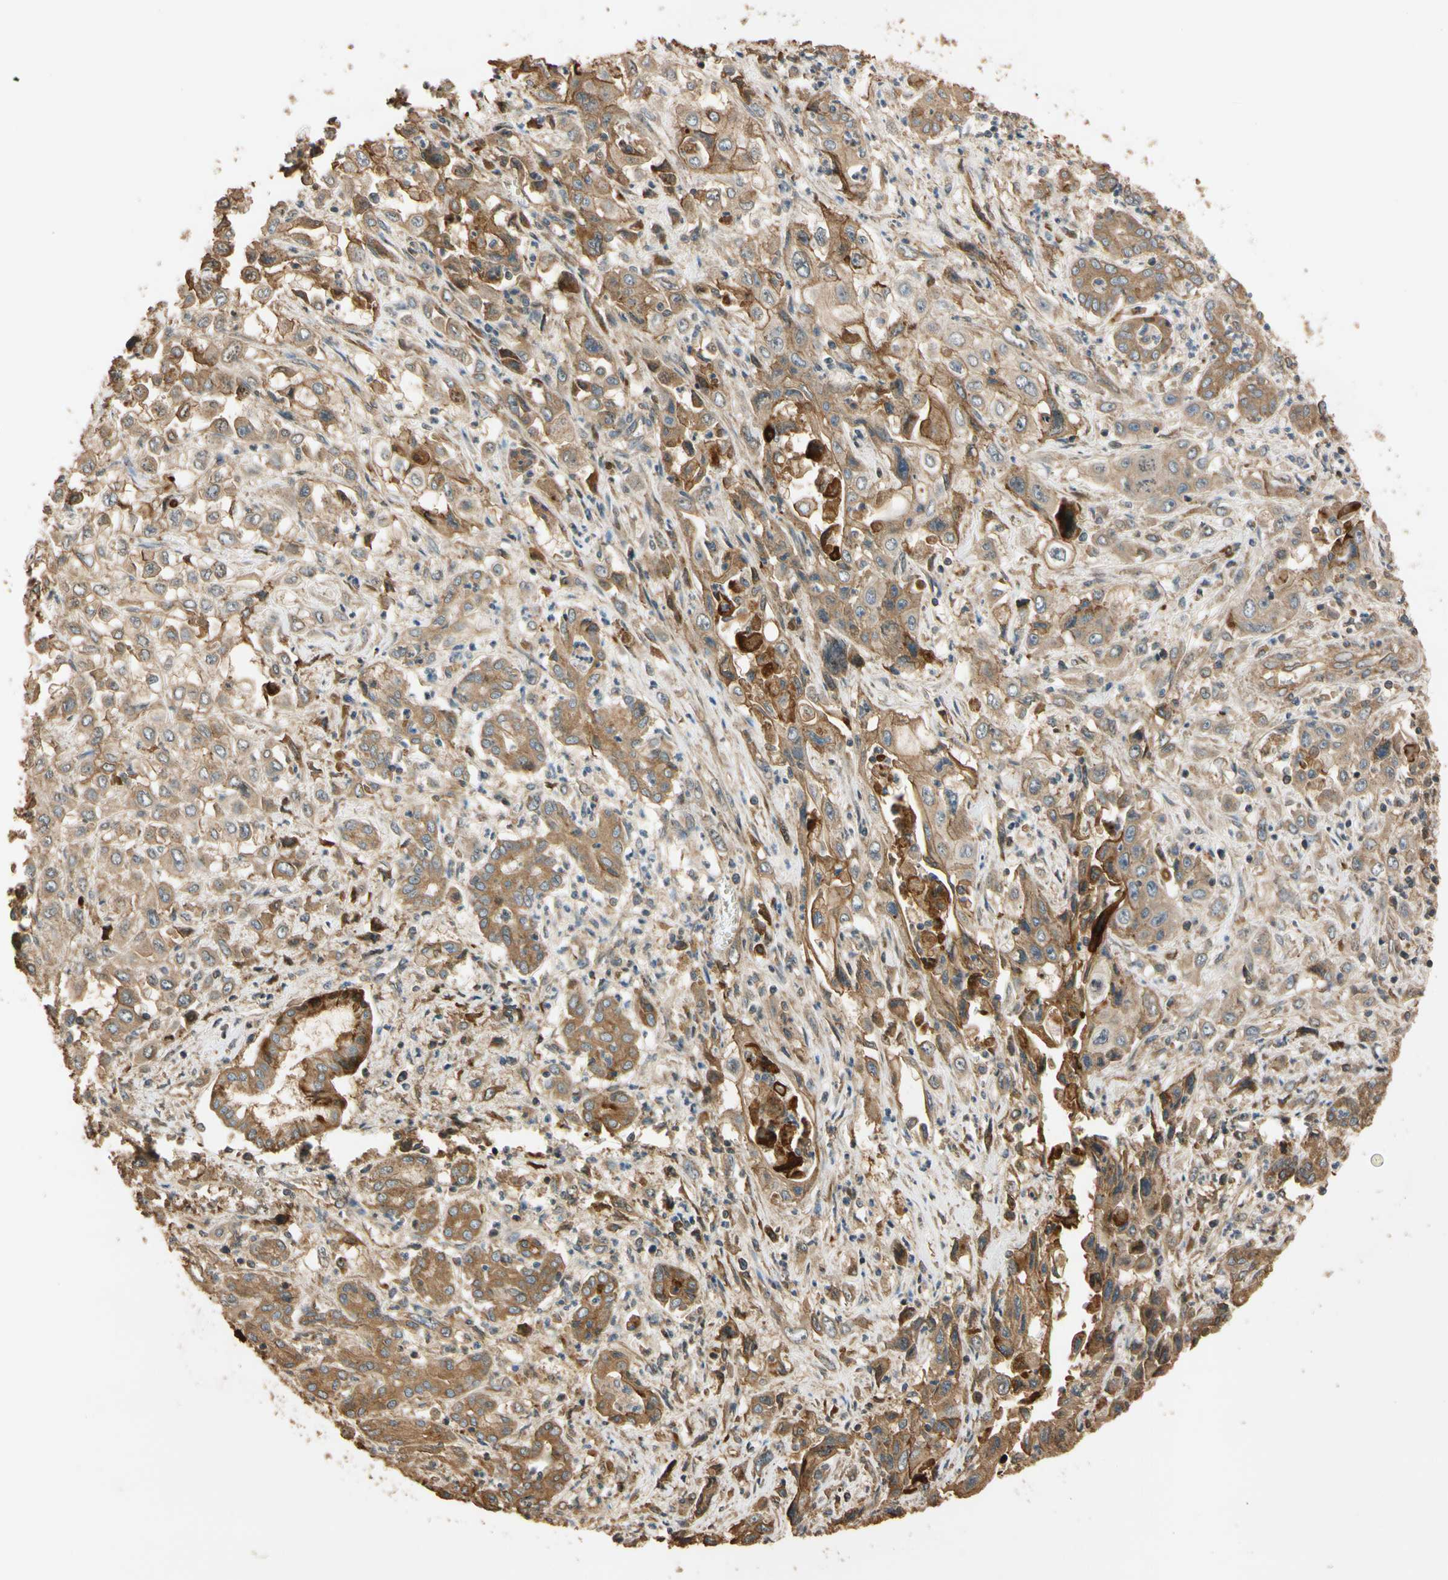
{"staining": {"intensity": "moderate", "quantity": ">75%", "location": "cytoplasmic/membranous"}, "tissue": "pancreatic cancer", "cell_type": "Tumor cells", "image_type": "cancer", "snomed": [{"axis": "morphology", "description": "Adenocarcinoma, NOS"}, {"axis": "topography", "description": "Pancreas"}], "caption": "Immunohistochemical staining of human pancreatic adenocarcinoma demonstrates medium levels of moderate cytoplasmic/membranous protein positivity in about >75% of tumor cells.", "gene": "MGRN1", "patient": {"sex": "male", "age": 70}}